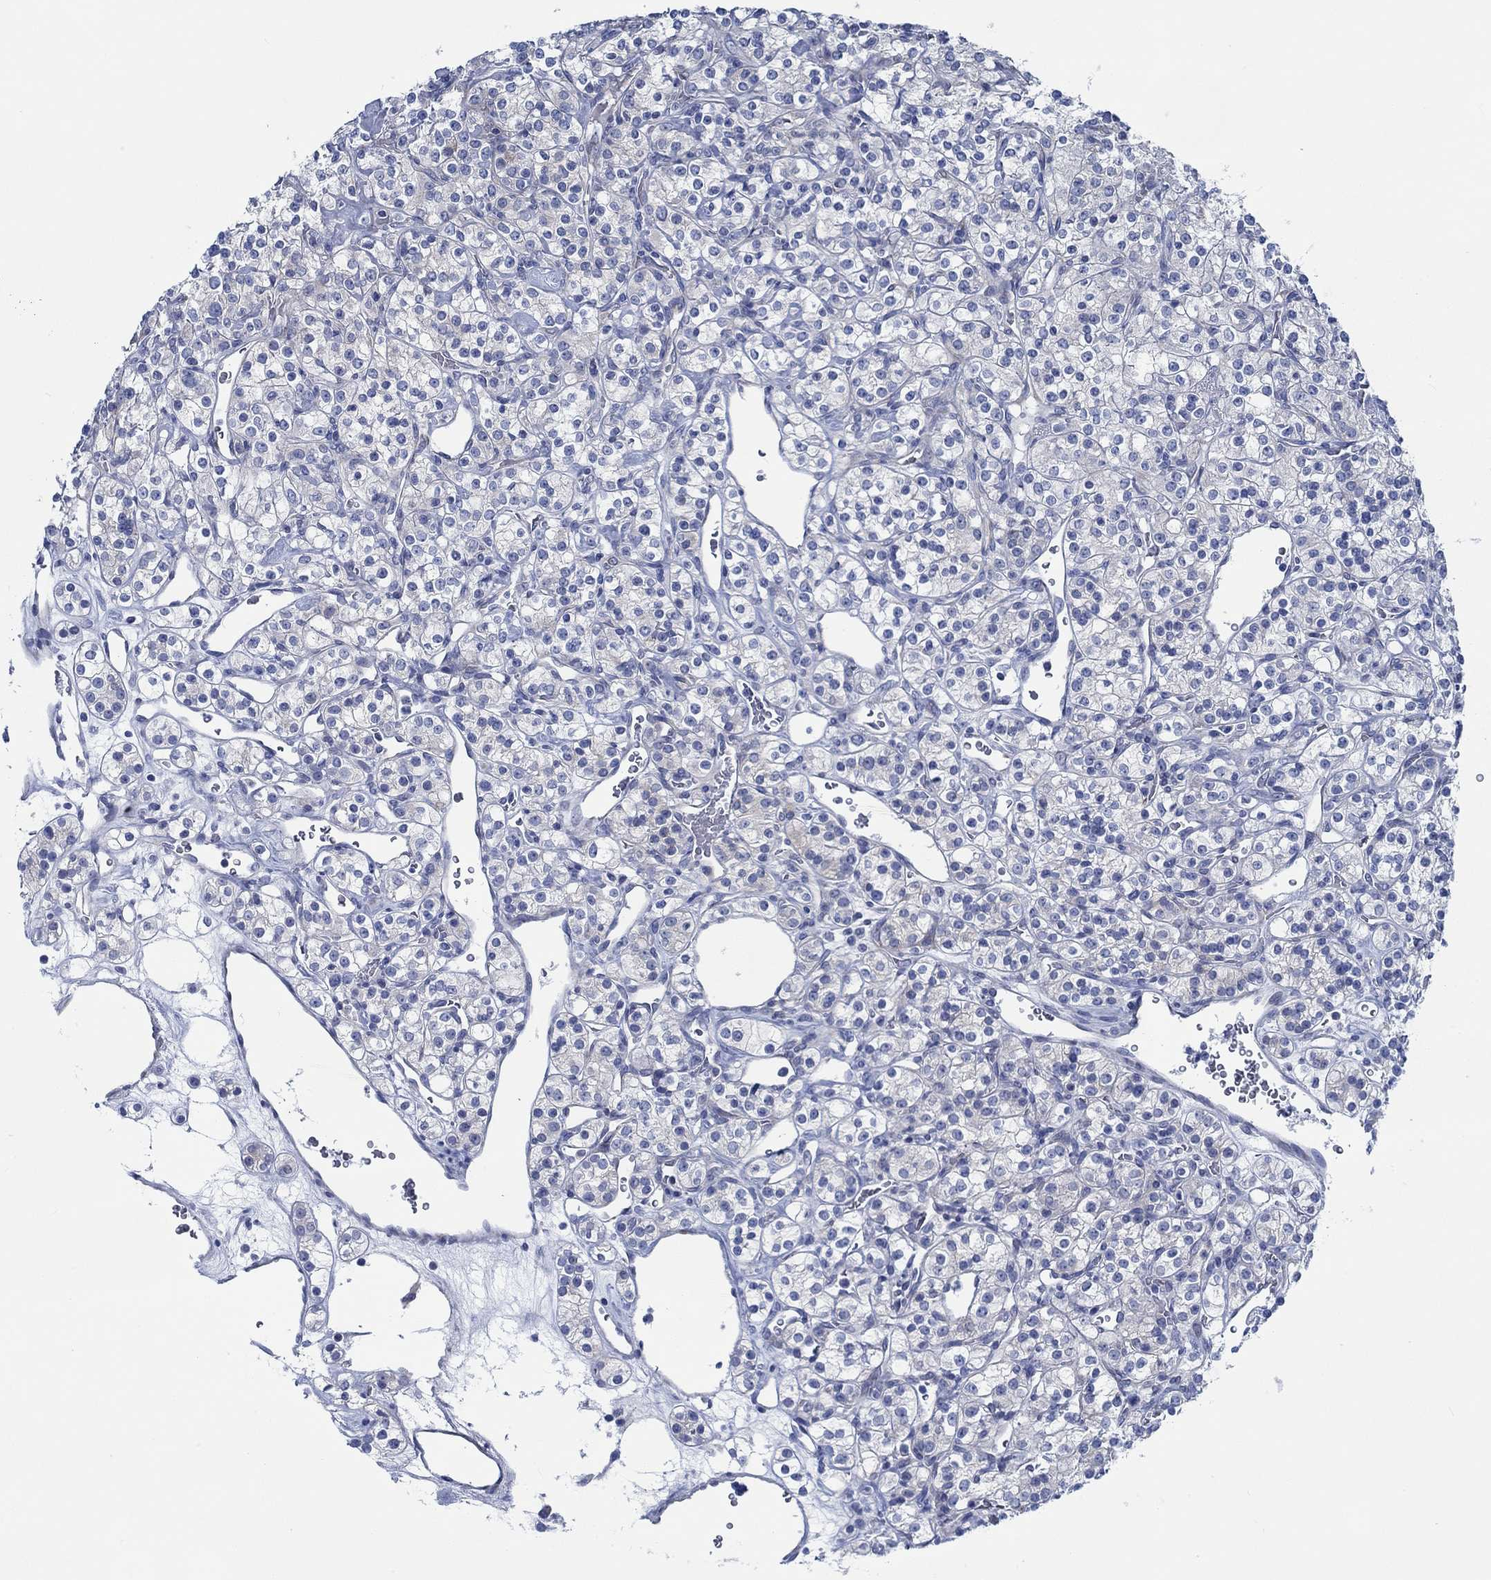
{"staining": {"intensity": "negative", "quantity": "none", "location": "none"}, "tissue": "renal cancer", "cell_type": "Tumor cells", "image_type": "cancer", "snomed": [{"axis": "morphology", "description": "Adenocarcinoma, NOS"}, {"axis": "topography", "description": "Kidney"}], "caption": "This is an IHC micrograph of renal cancer (adenocarcinoma). There is no positivity in tumor cells.", "gene": "SVEP1", "patient": {"sex": "male", "age": 77}}